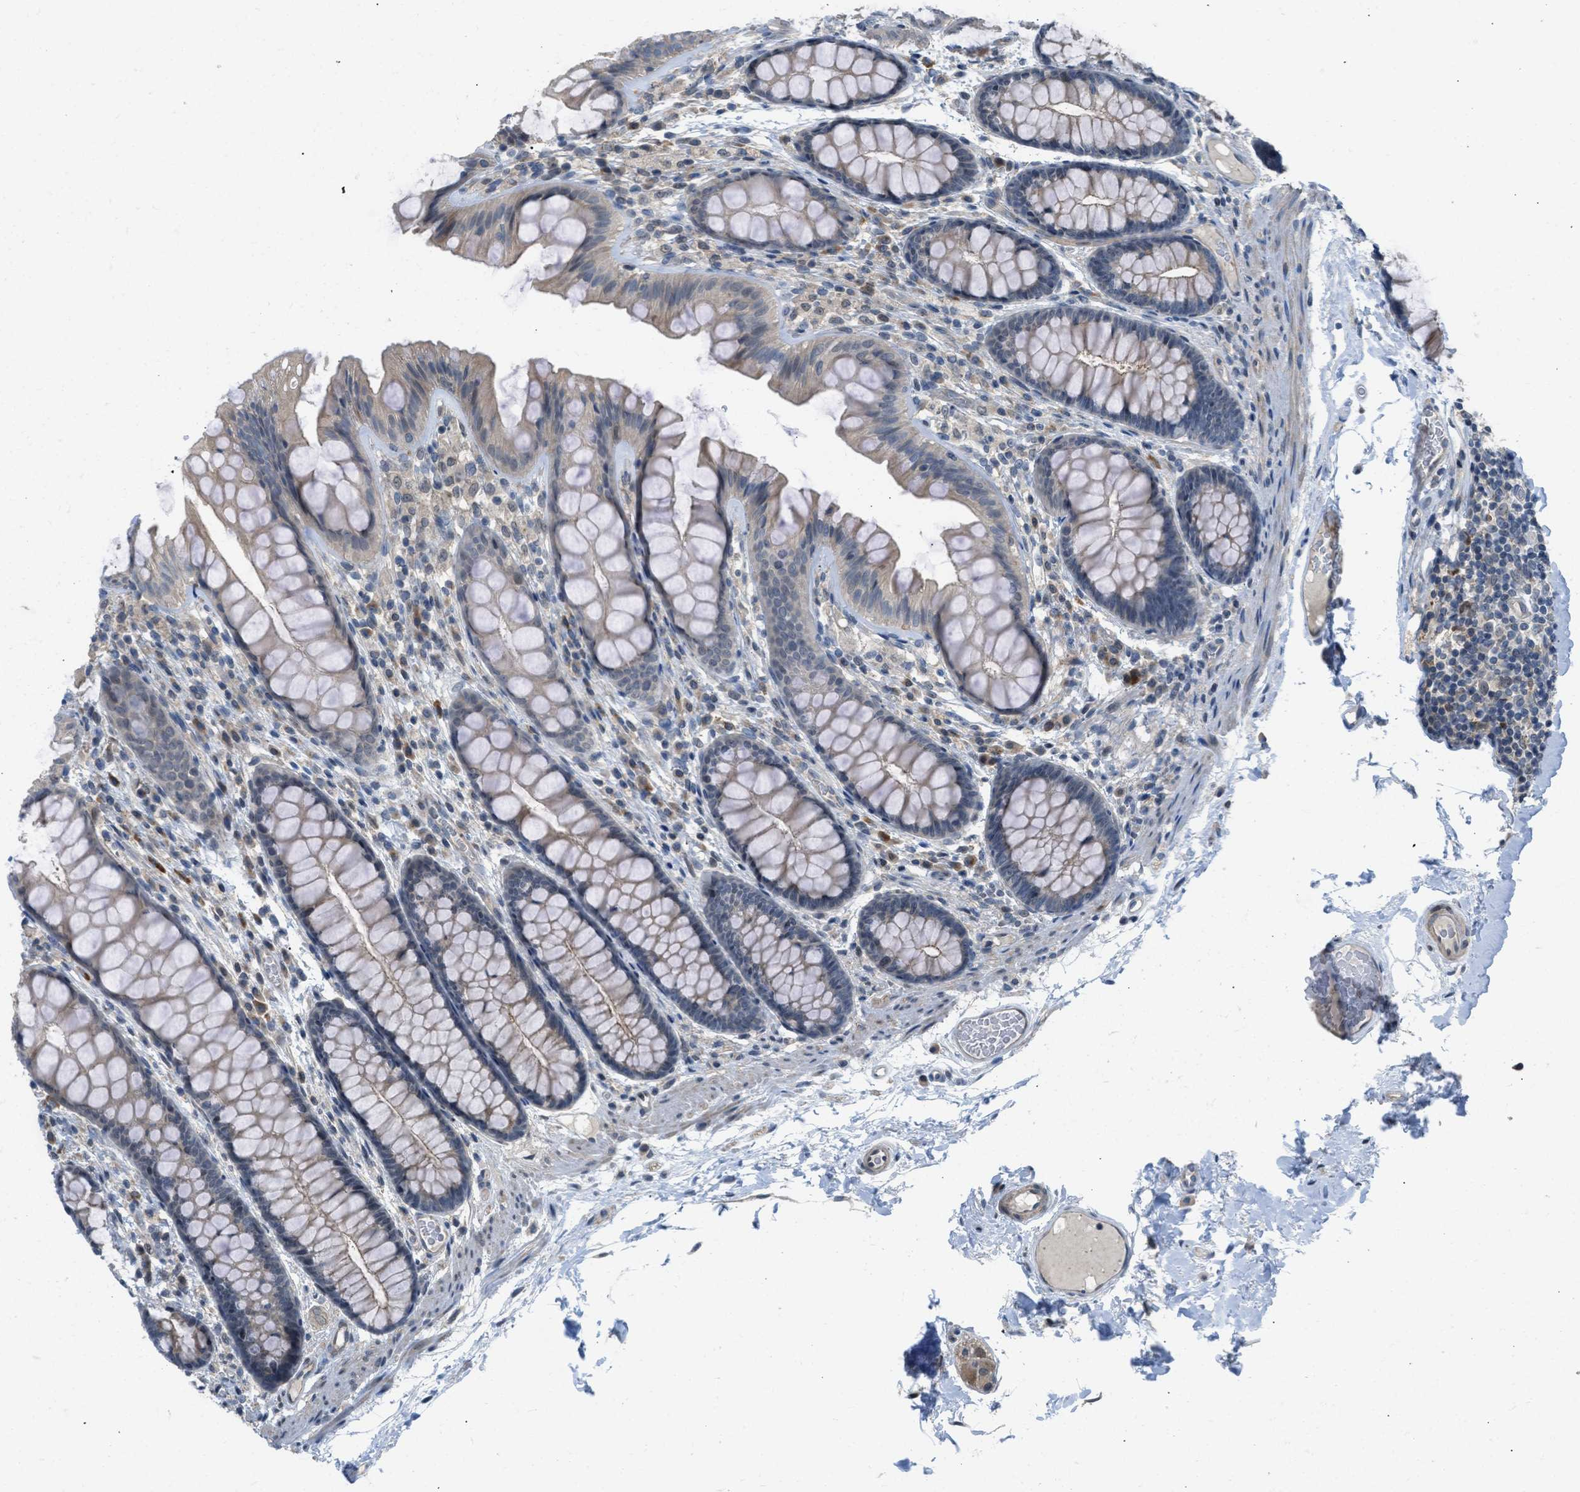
{"staining": {"intensity": "negative", "quantity": "none", "location": "none"}, "tissue": "colon", "cell_type": "Endothelial cells", "image_type": "normal", "snomed": [{"axis": "morphology", "description": "Normal tissue, NOS"}, {"axis": "topography", "description": "Colon"}], "caption": "This image is of benign colon stained with immunohistochemistry to label a protein in brown with the nuclei are counter-stained blue. There is no staining in endothelial cells.", "gene": "TTBK2", "patient": {"sex": "female", "age": 56}}